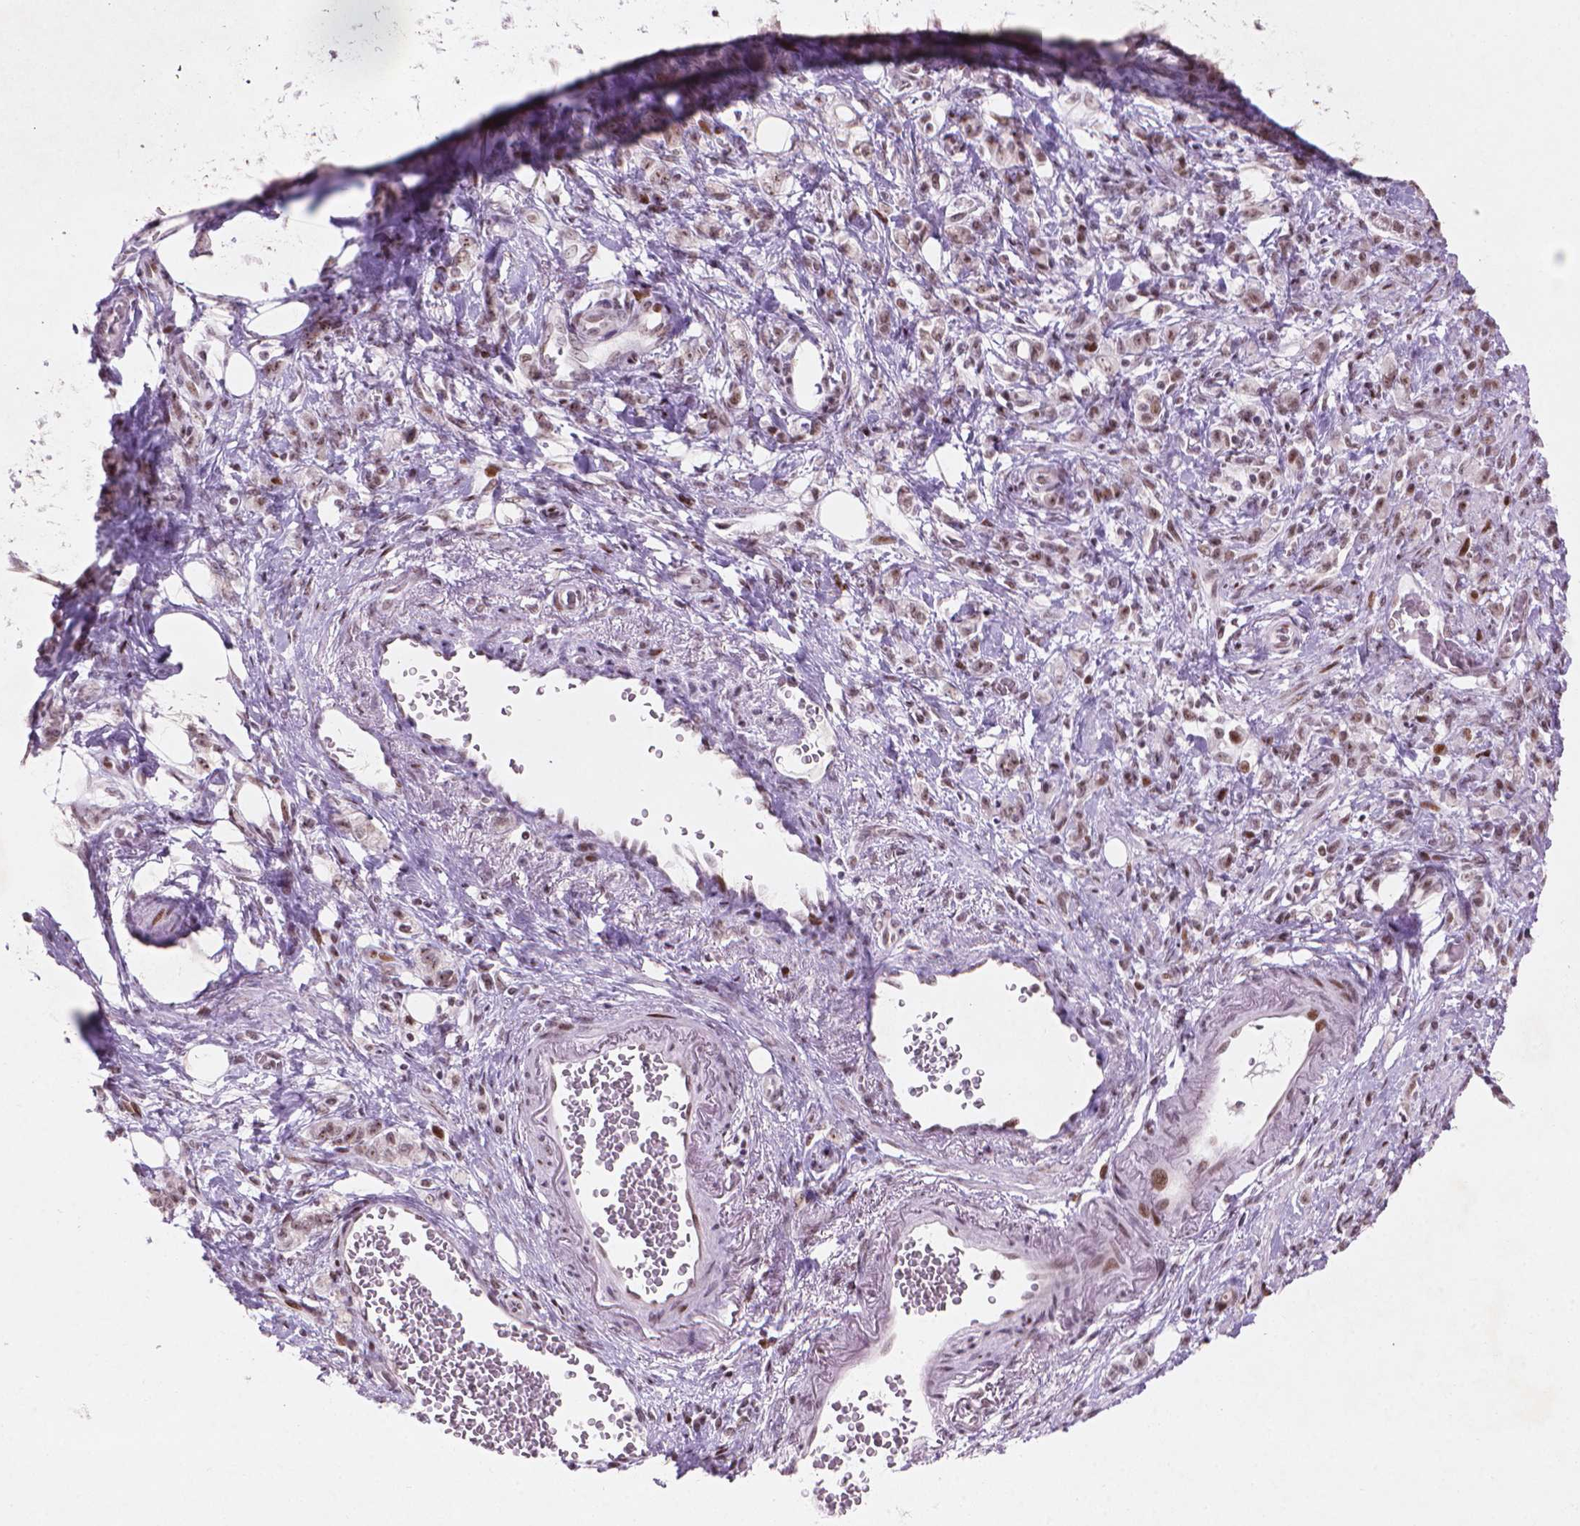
{"staining": {"intensity": "moderate", "quantity": ">75%", "location": "nuclear"}, "tissue": "stomach cancer", "cell_type": "Tumor cells", "image_type": "cancer", "snomed": [{"axis": "morphology", "description": "Adenocarcinoma, NOS"}, {"axis": "topography", "description": "Stomach"}], "caption": "Immunohistochemistry photomicrograph of human stomach cancer (adenocarcinoma) stained for a protein (brown), which reveals medium levels of moderate nuclear expression in about >75% of tumor cells.", "gene": "HES7", "patient": {"sex": "male", "age": 77}}